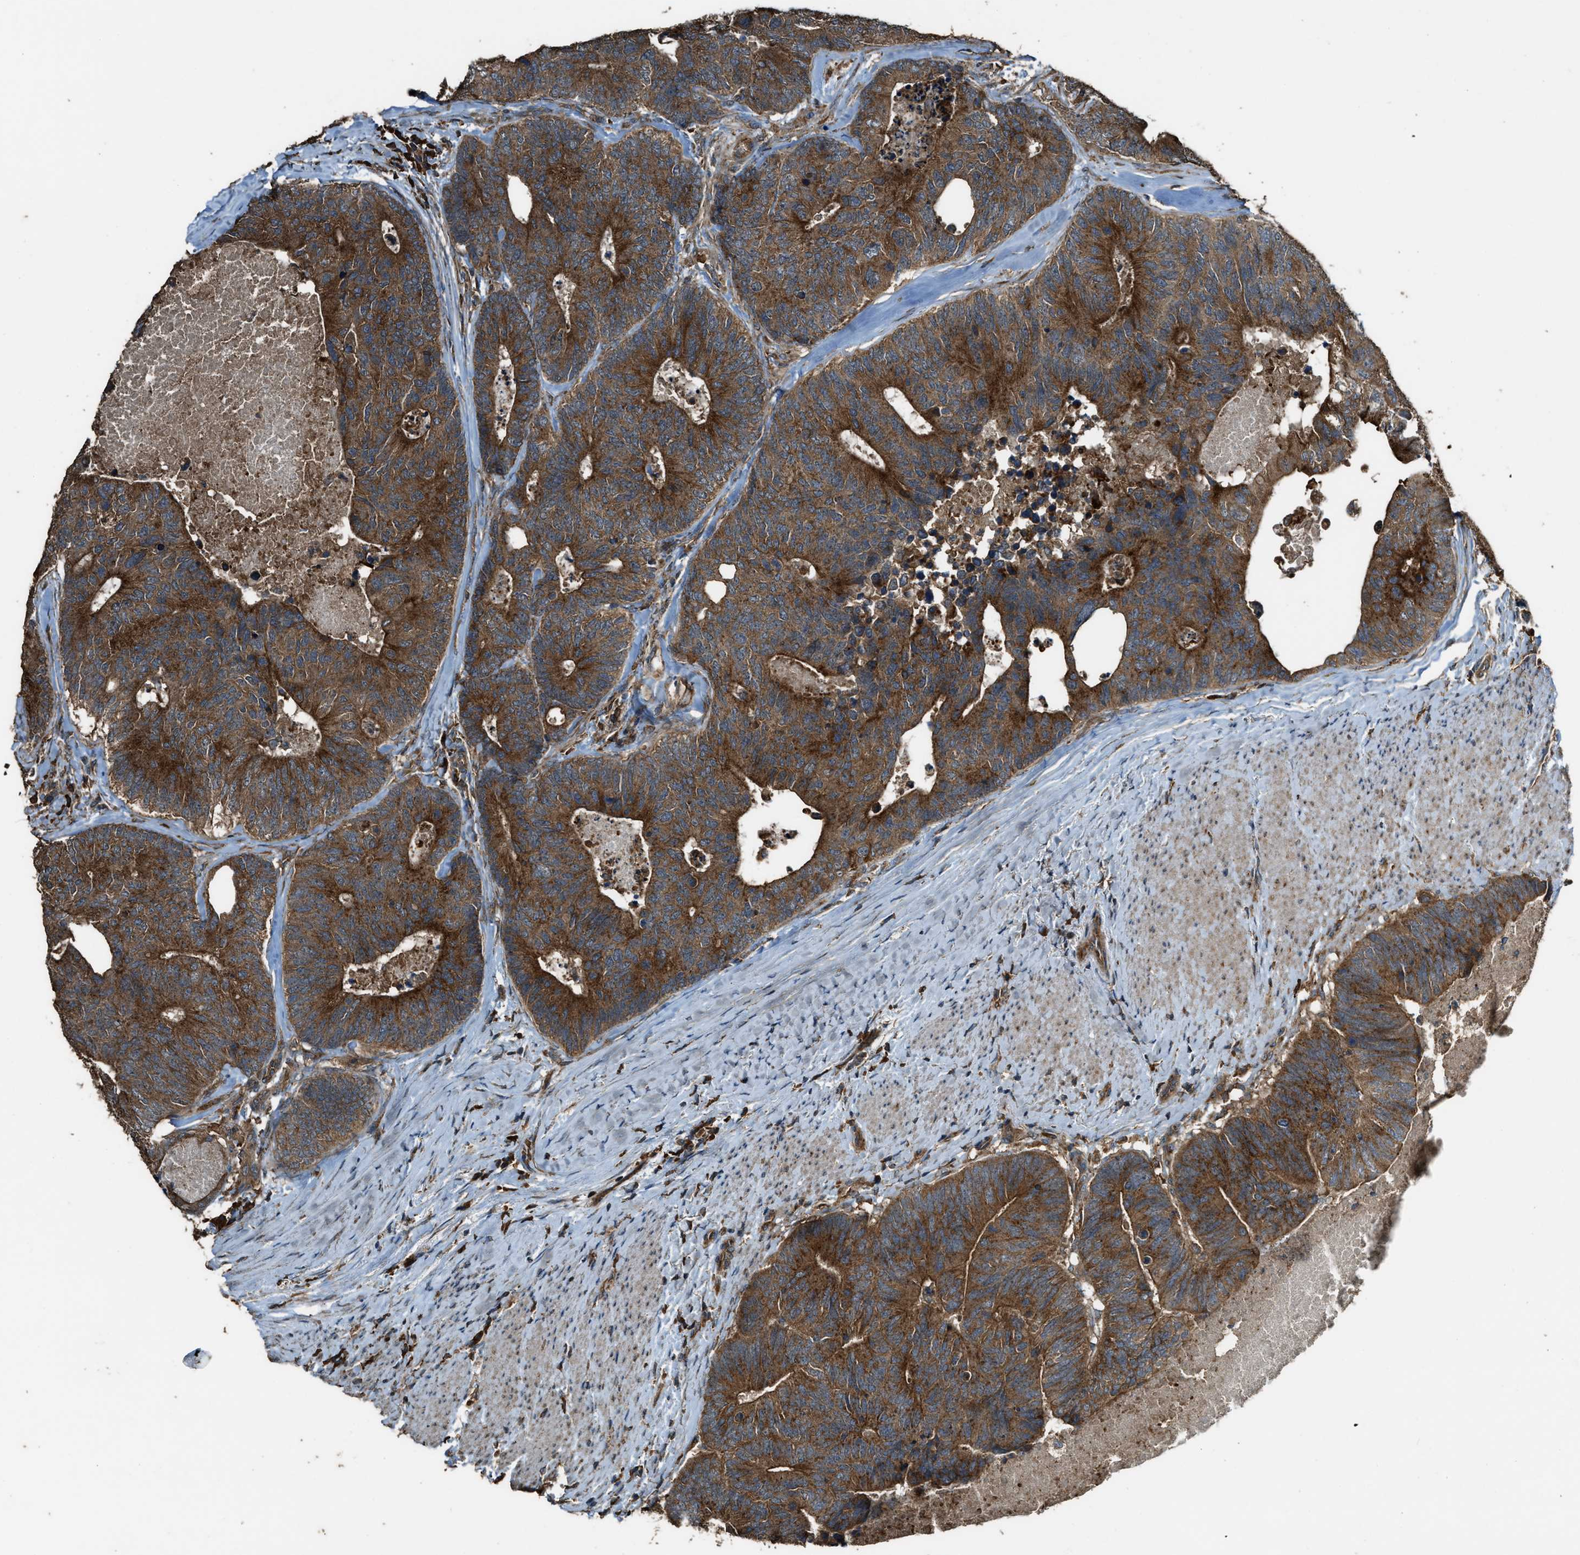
{"staining": {"intensity": "strong", "quantity": ">75%", "location": "cytoplasmic/membranous"}, "tissue": "colorectal cancer", "cell_type": "Tumor cells", "image_type": "cancer", "snomed": [{"axis": "morphology", "description": "Adenocarcinoma, NOS"}, {"axis": "topography", "description": "Colon"}], "caption": "Immunohistochemical staining of human colorectal cancer (adenocarcinoma) reveals high levels of strong cytoplasmic/membranous protein staining in about >75% of tumor cells. The protein of interest is shown in brown color, while the nuclei are stained blue.", "gene": "MAP3K8", "patient": {"sex": "female", "age": 67}}